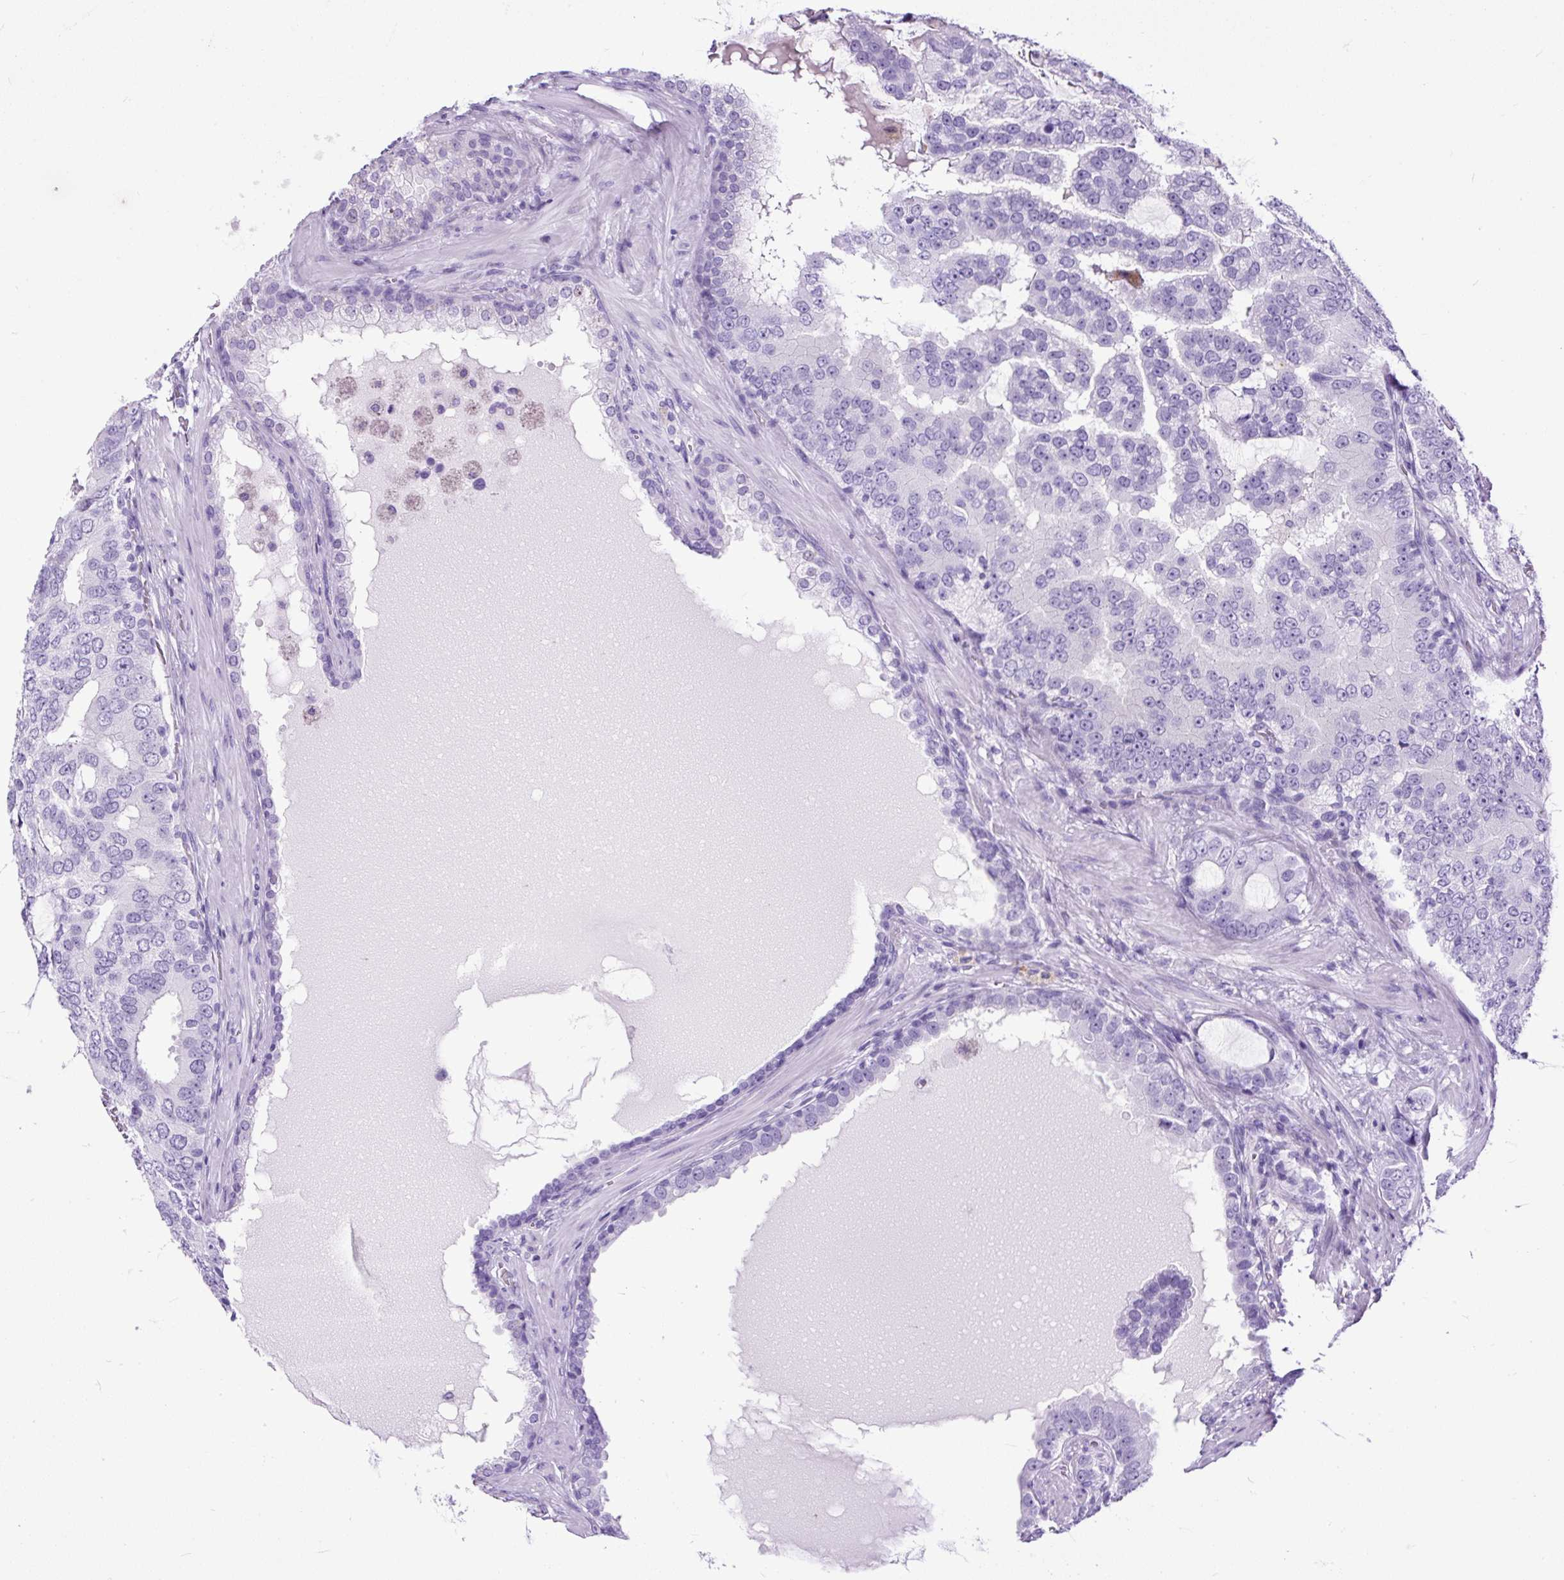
{"staining": {"intensity": "negative", "quantity": "none", "location": "none"}, "tissue": "prostate cancer", "cell_type": "Tumor cells", "image_type": "cancer", "snomed": [{"axis": "morphology", "description": "Adenocarcinoma, High grade"}, {"axis": "topography", "description": "Prostate"}], "caption": "Immunohistochemical staining of prostate cancer (high-grade adenocarcinoma) displays no significant expression in tumor cells.", "gene": "PDIA2", "patient": {"sex": "male", "age": 55}}